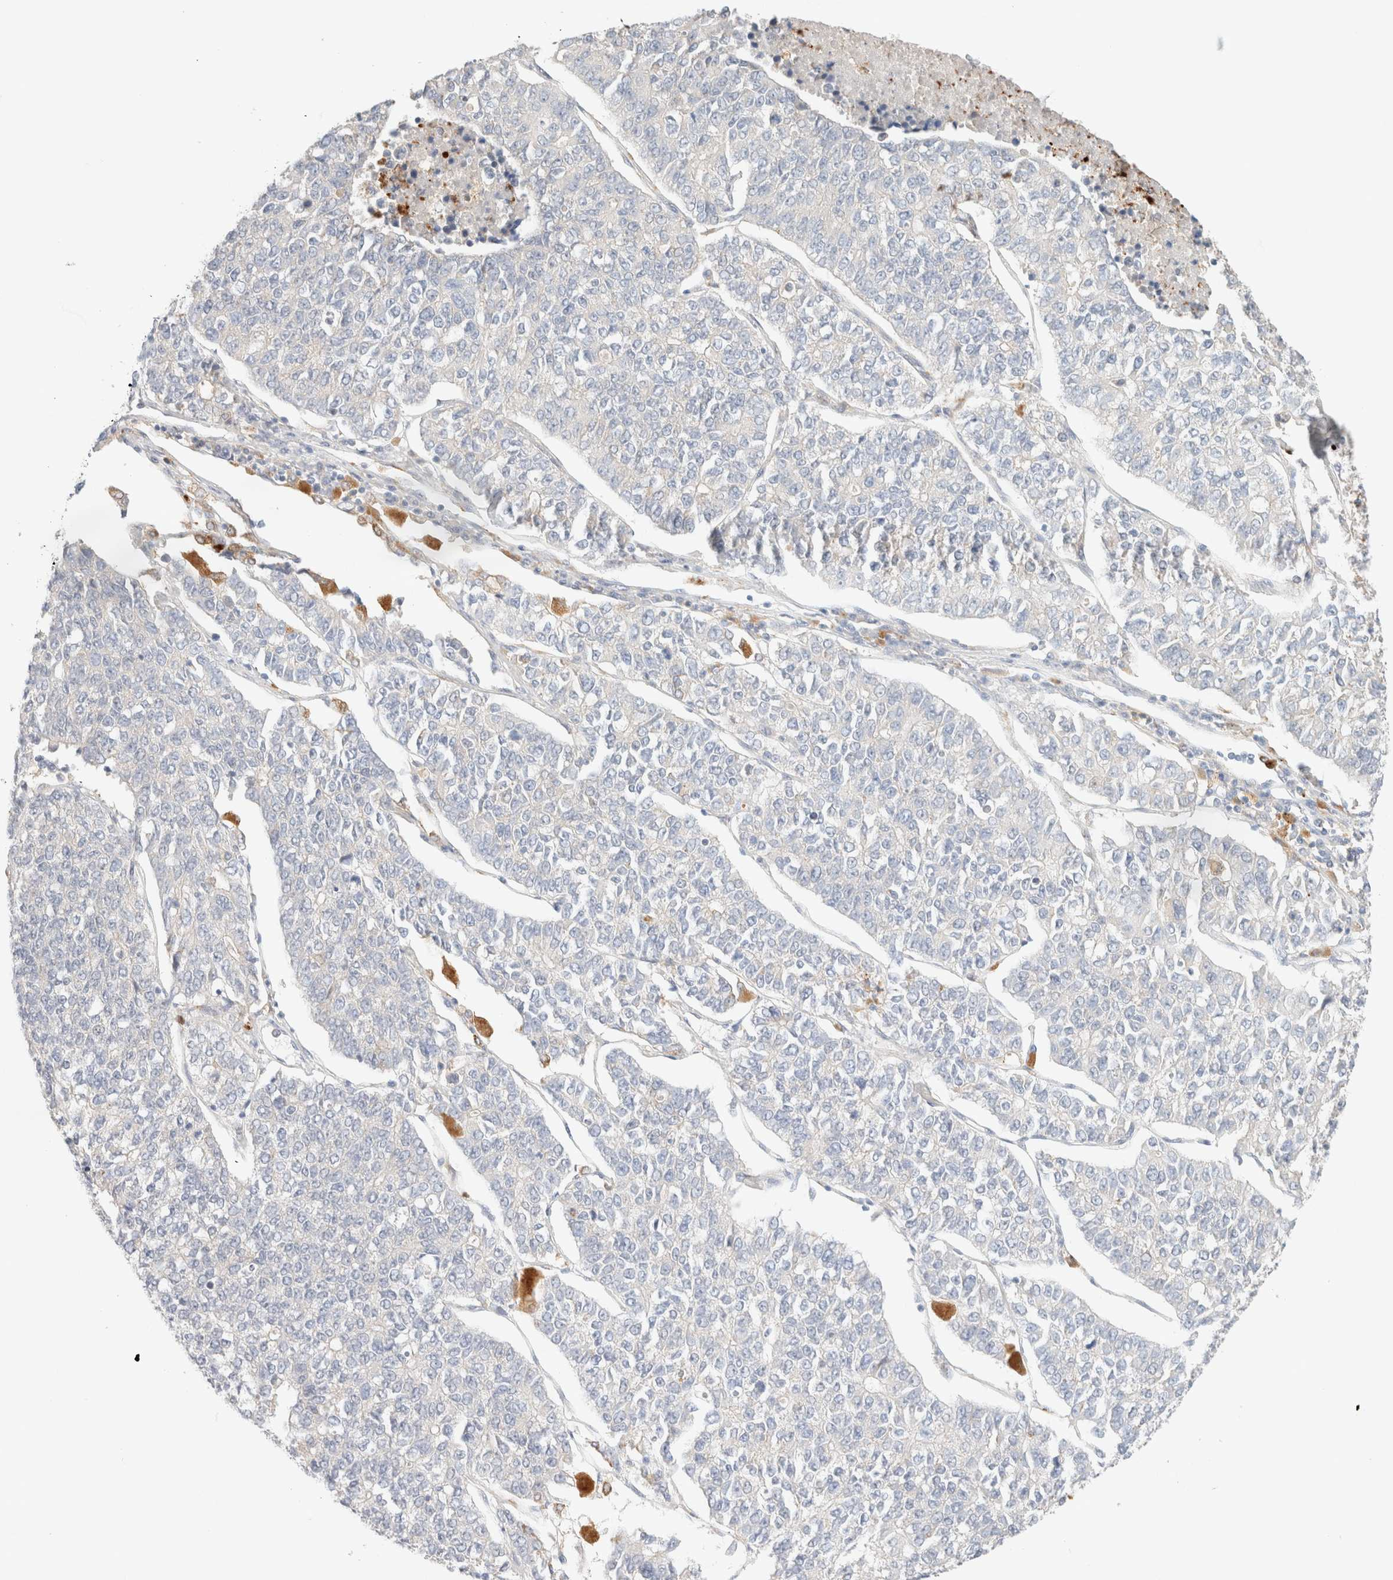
{"staining": {"intensity": "negative", "quantity": "none", "location": "none"}, "tissue": "lung cancer", "cell_type": "Tumor cells", "image_type": "cancer", "snomed": [{"axis": "morphology", "description": "Adenocarcinoma, NOS"}, {"axis": "topography", "description": "Lung"}], "caption": "Immunohistochemistry photomicrograph of neoplastic tissue: human adenocarcinoma (lung) stained with DAB (3,3'-diaminobenzidine) reveals no significant protein expression in tumor cells.", "gene": "SGSM2", "patient": {"sex": "male", "age": 49}}